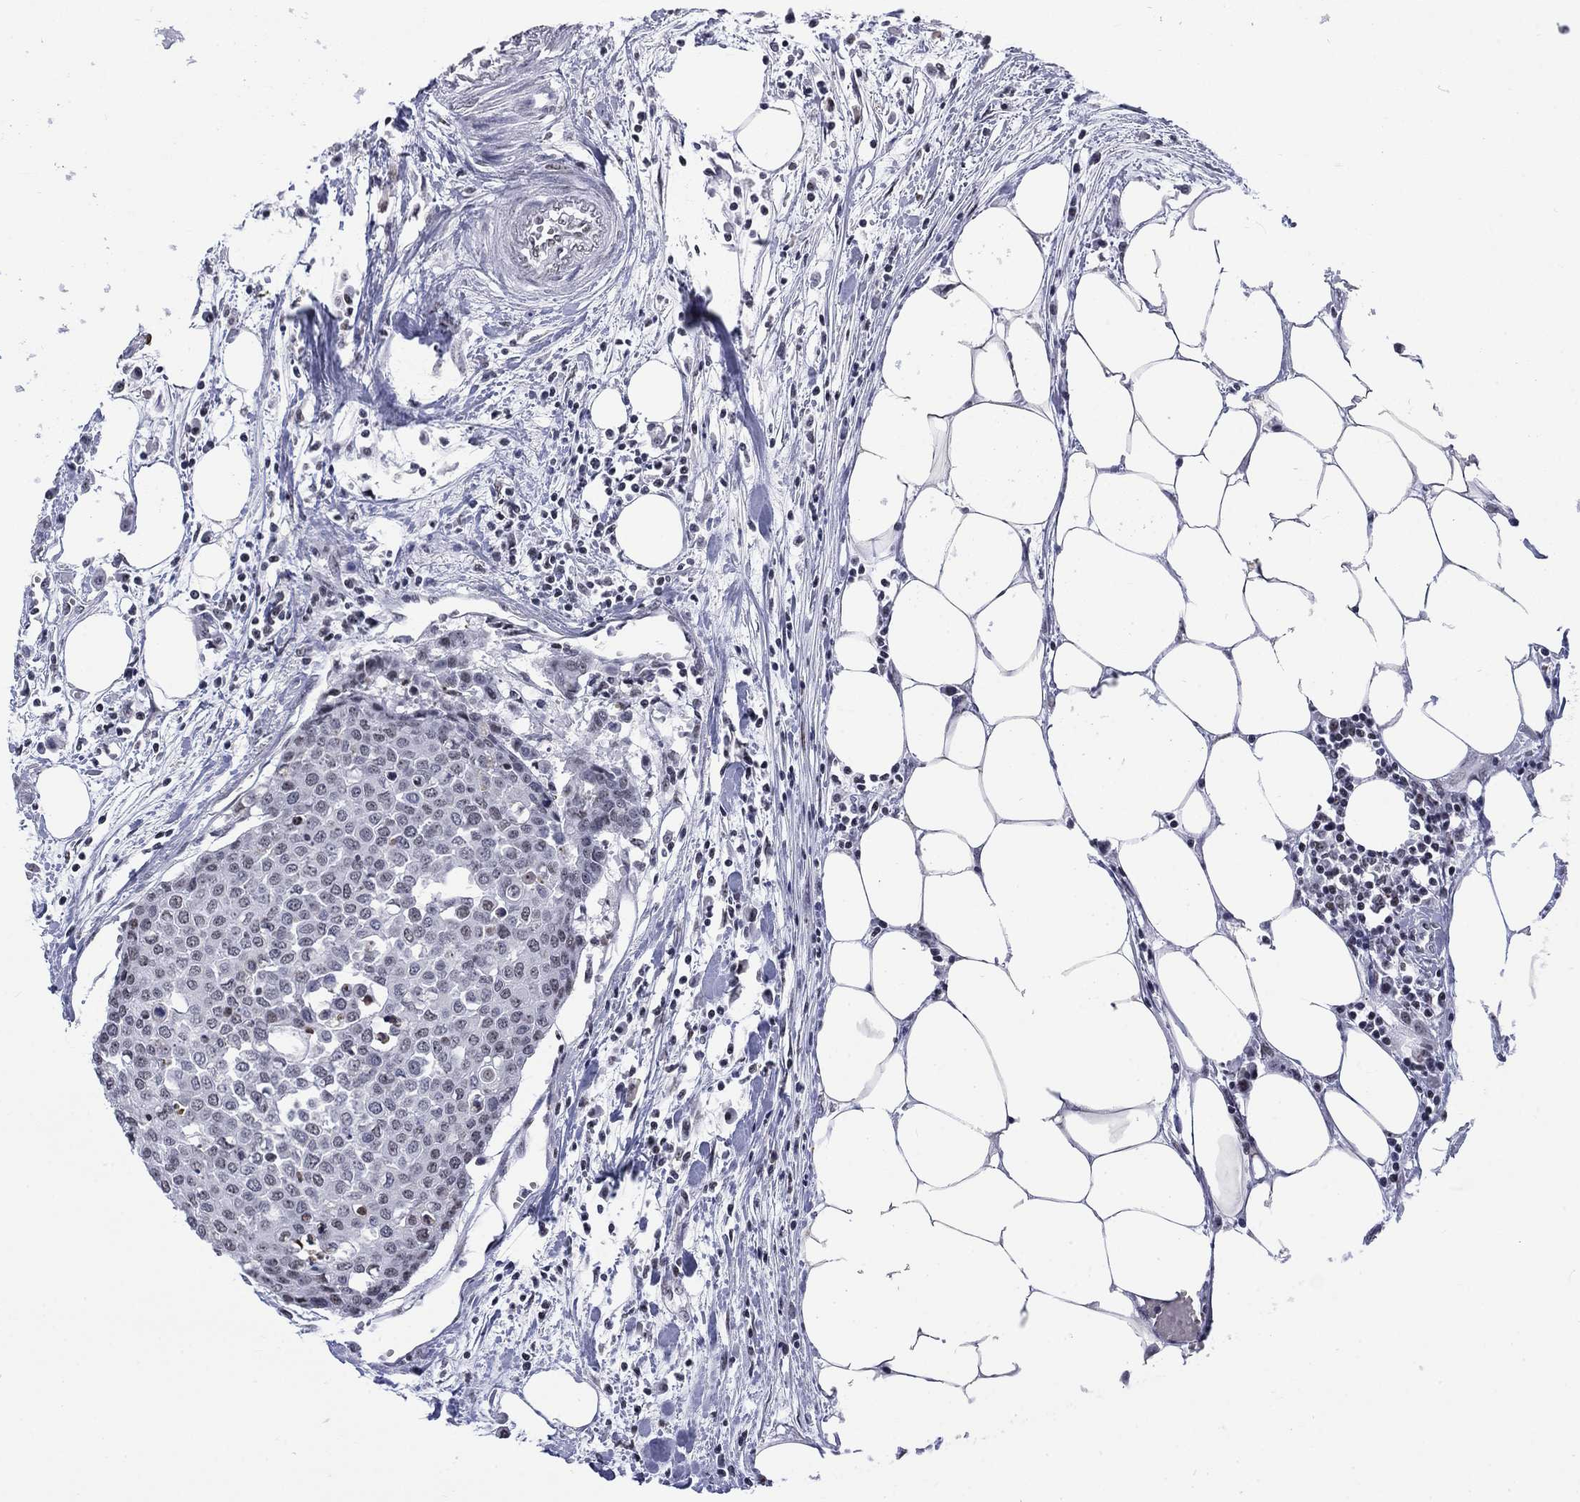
{"staining": {"intensity": "negative", "quantity": "none", "location": "none"}, "tissue": "carcinoid", "cell_type": "Tumor cells", "image_type": "cancer", "snomed": [{"axis": "morphology", "description": "Carcinoid, malignant, NOS"}, {"axis": "topography", "description": "Colon"}], "caption": "Carcinoid stained for a protein using IHC displays no staining tumor cells.", "gene": "CSRNP3", "patient": {"sex": "male", "age": 81}}